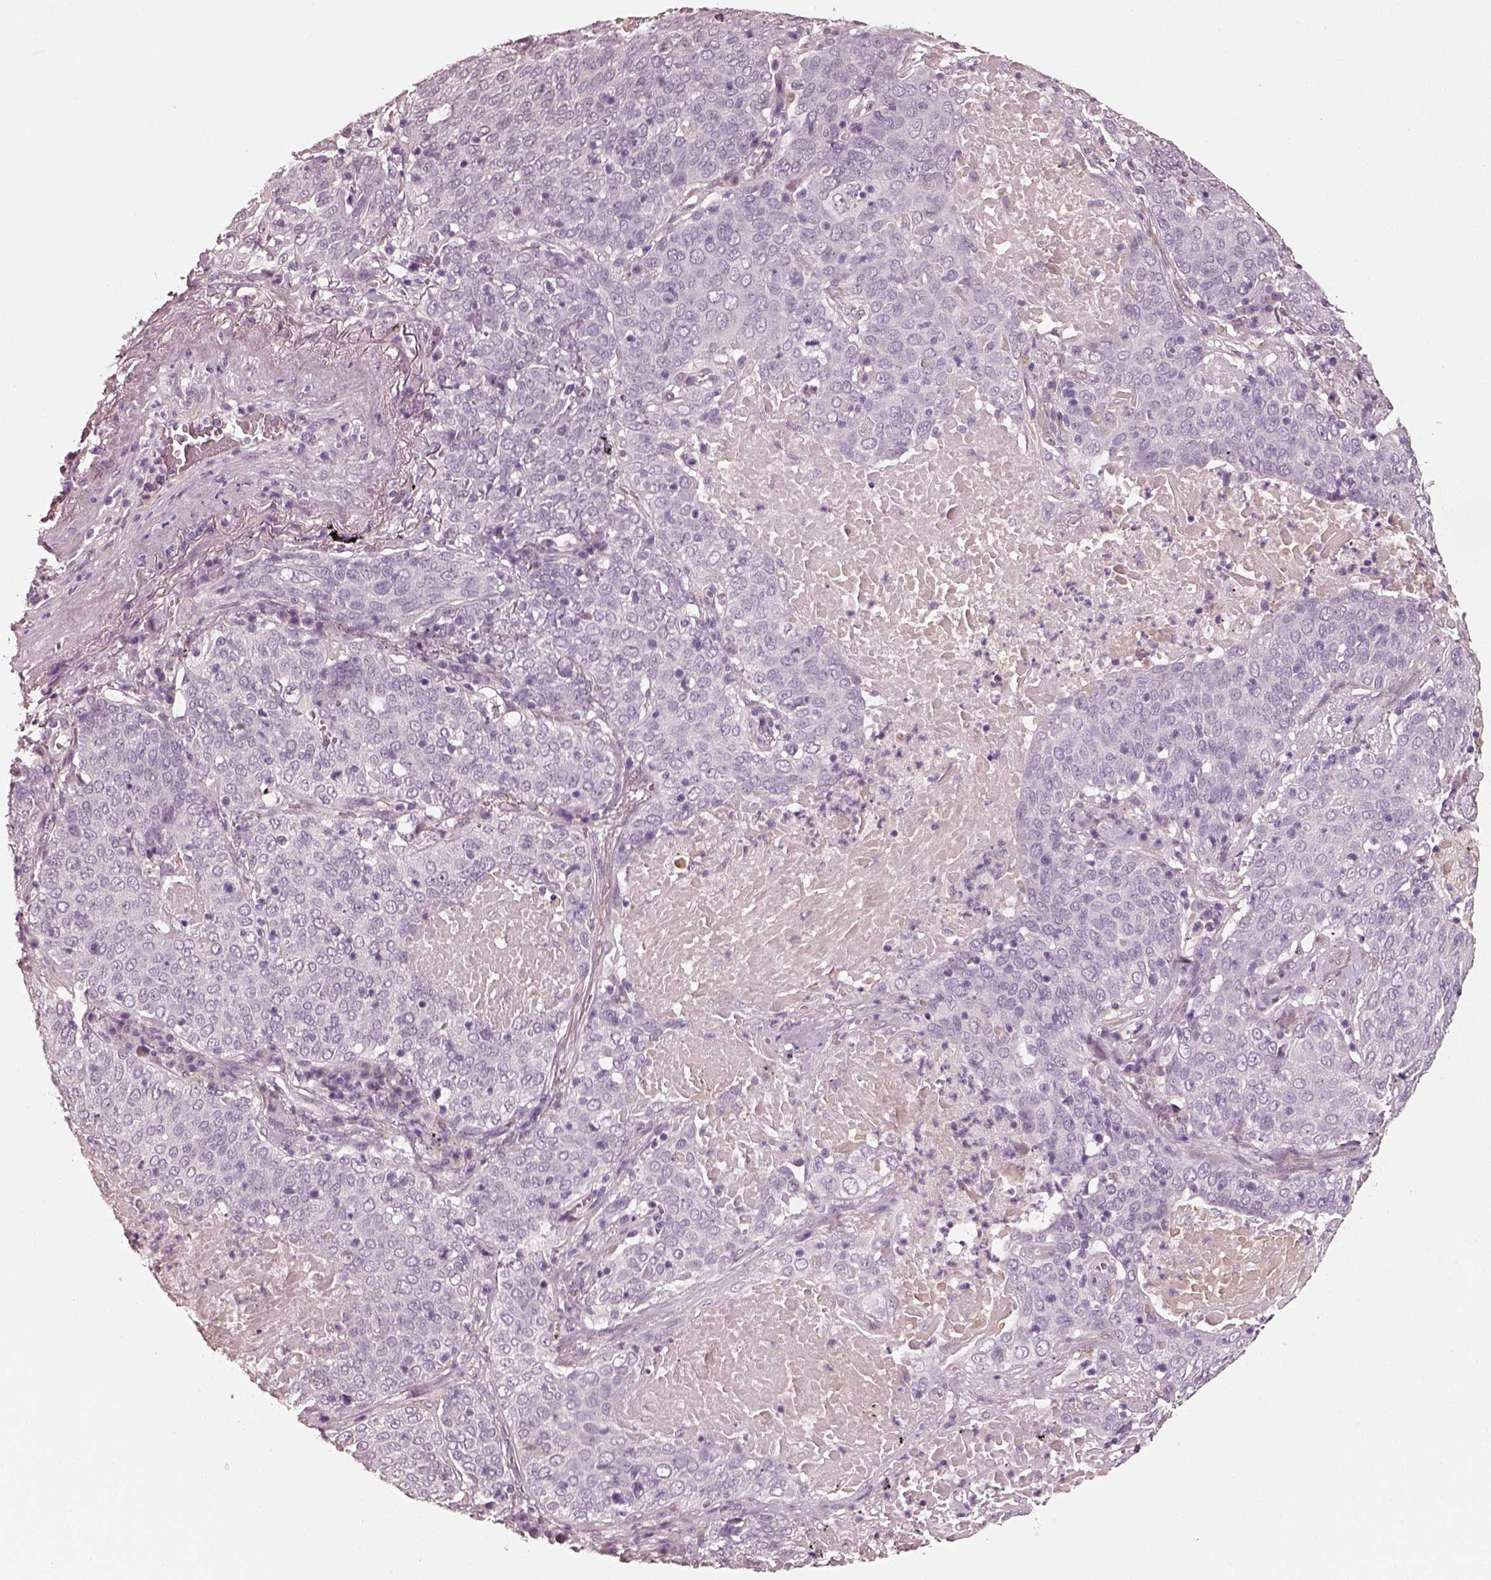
{"staining": {"intensity": "negative", "quantity": "none", "location": "none"}, "tissue": "lung cancer", "cell_type": "Tumor cells", "image_type": "cancer", "snomed": [{"axis": "morphology", "description": "Squamous cell carcinoma, NOS"}, {"axis": "topography", "description": "Lung"}], "caption": "Immunohistochemistry (IHC) image of neoplastic tissue: squamous cell carcinoma (lung) stained with DAB displays no significant protein expression in tumor cells.", "gene": "RS1", "patient": {"sex": "male", "age": 82}}